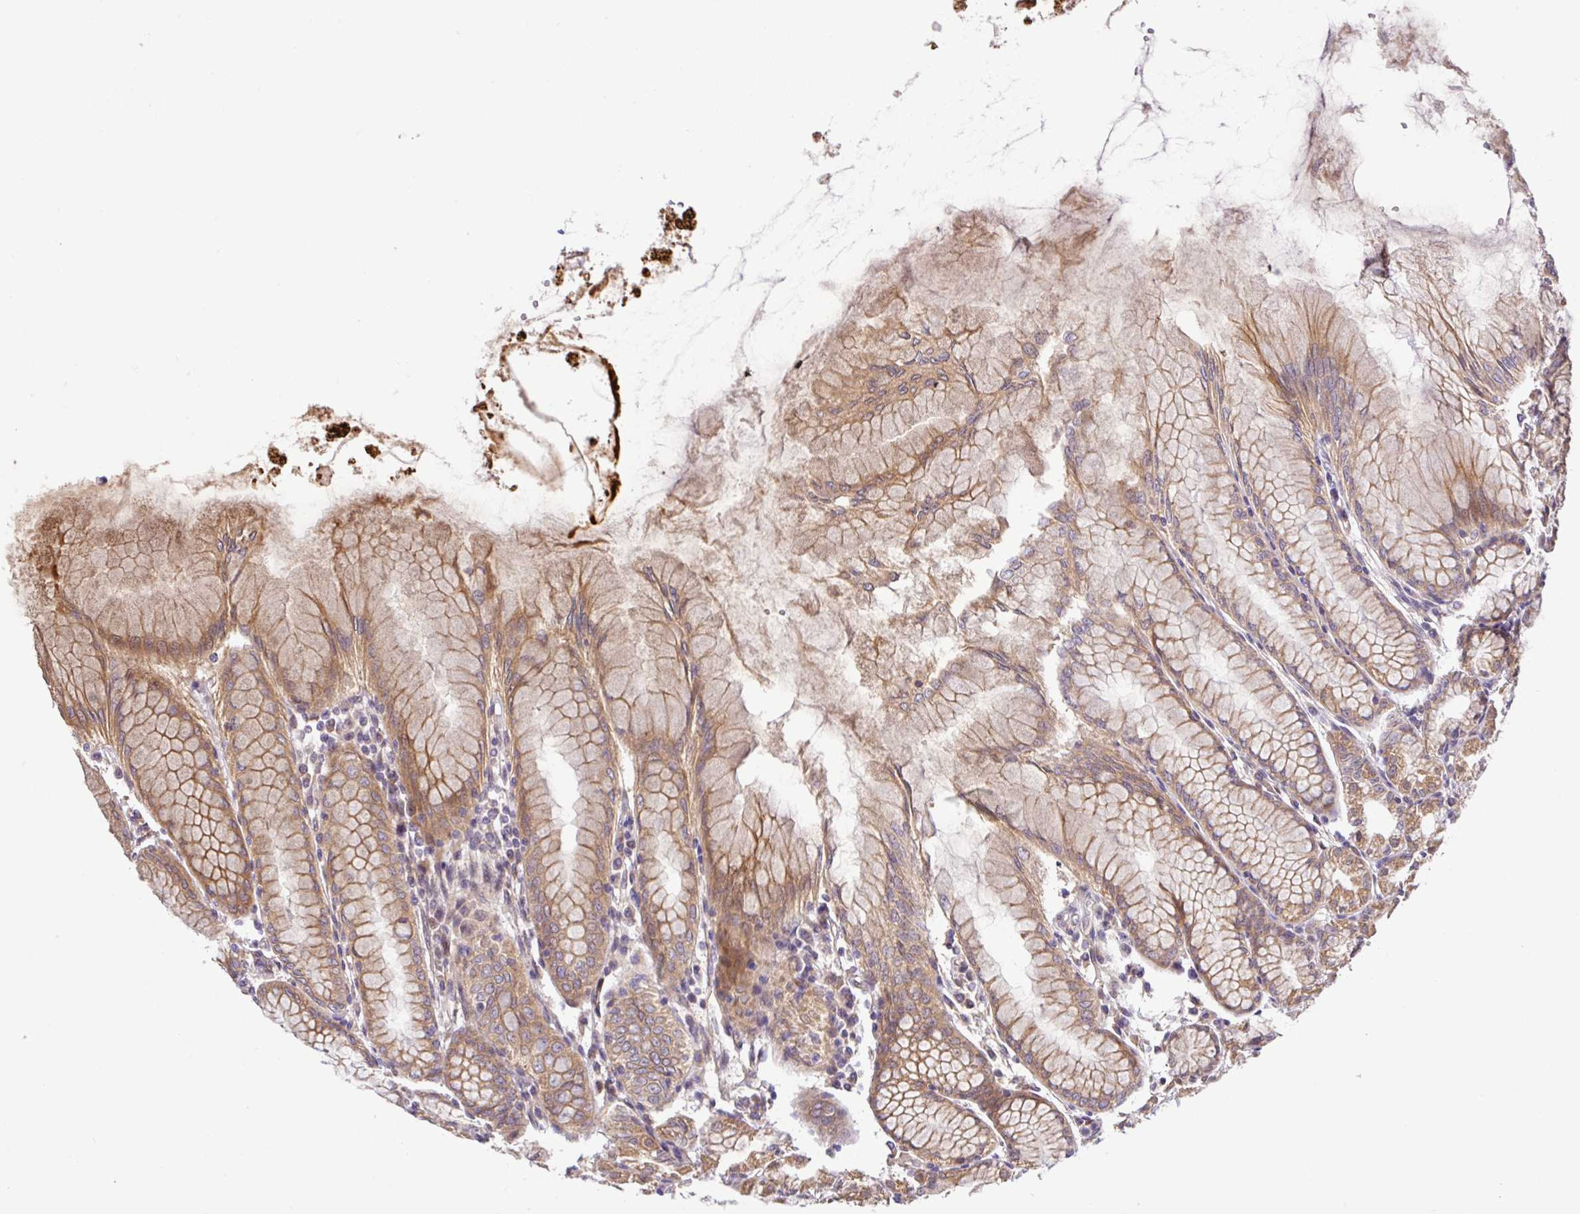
{"staining": {"intensity": "moderate", "quantity": ">75%", "location": "cytoplasmic/membranous,nuclear"}, "tissue": "stomach", "cell_type": "Glandular cells", "image_type": "normal", "snomed": [{"axis": "morphology", "description": "Normal tissue, NOS"}, {"axis": "topography", "description": "Stomach"}], "caption": "A brown stain highlights moderate cytoplasmic/membranous,nuclear expression of a protein in glandular cells of unremarkable human stomach. Using DAB (brown) and hematoxylin (blue) stains, captured at high magnification using brightfield microscopy.", "gene": "UBE4A", "patient": {"sex": "female", "age": 57}}